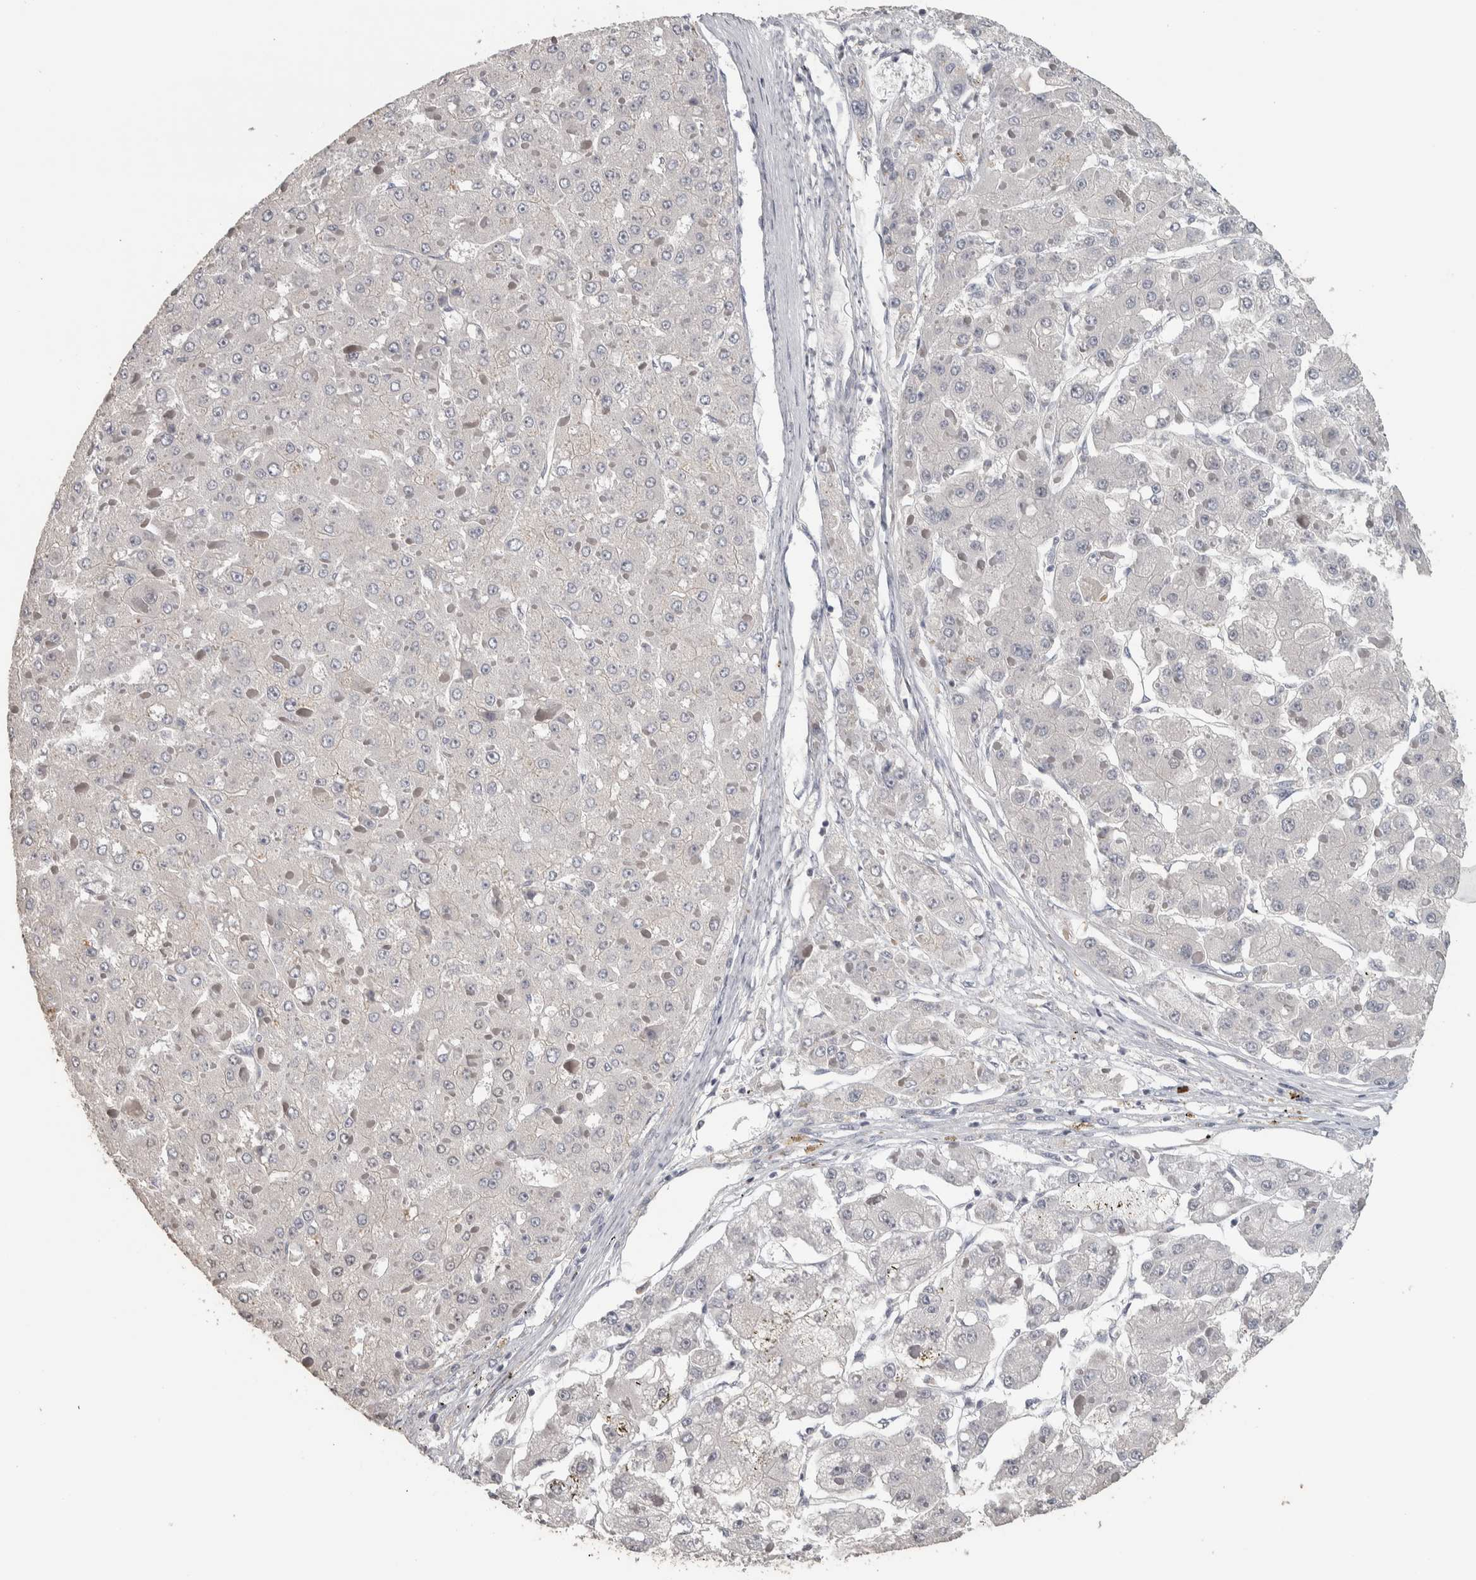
{"staining": {"intensity": "negative", "quantity": "none", "location": "none"}, "tissue": "liver cancer", "cell_type": "Tumor cells", "image_type": "cancer", "snomed": [{"axis": "morphology", "description": "Carcinoma, Hepatocellular, NOS"}, {"axis": "topography", "description": "Liver"}], "caption": "Immunohistochemical staining of human hepatocellular carcinoma (liver) reveals no significant expression in tumor cells.", "gene": "NECAB1", "patient": {"sex": "female", "age": 73}}